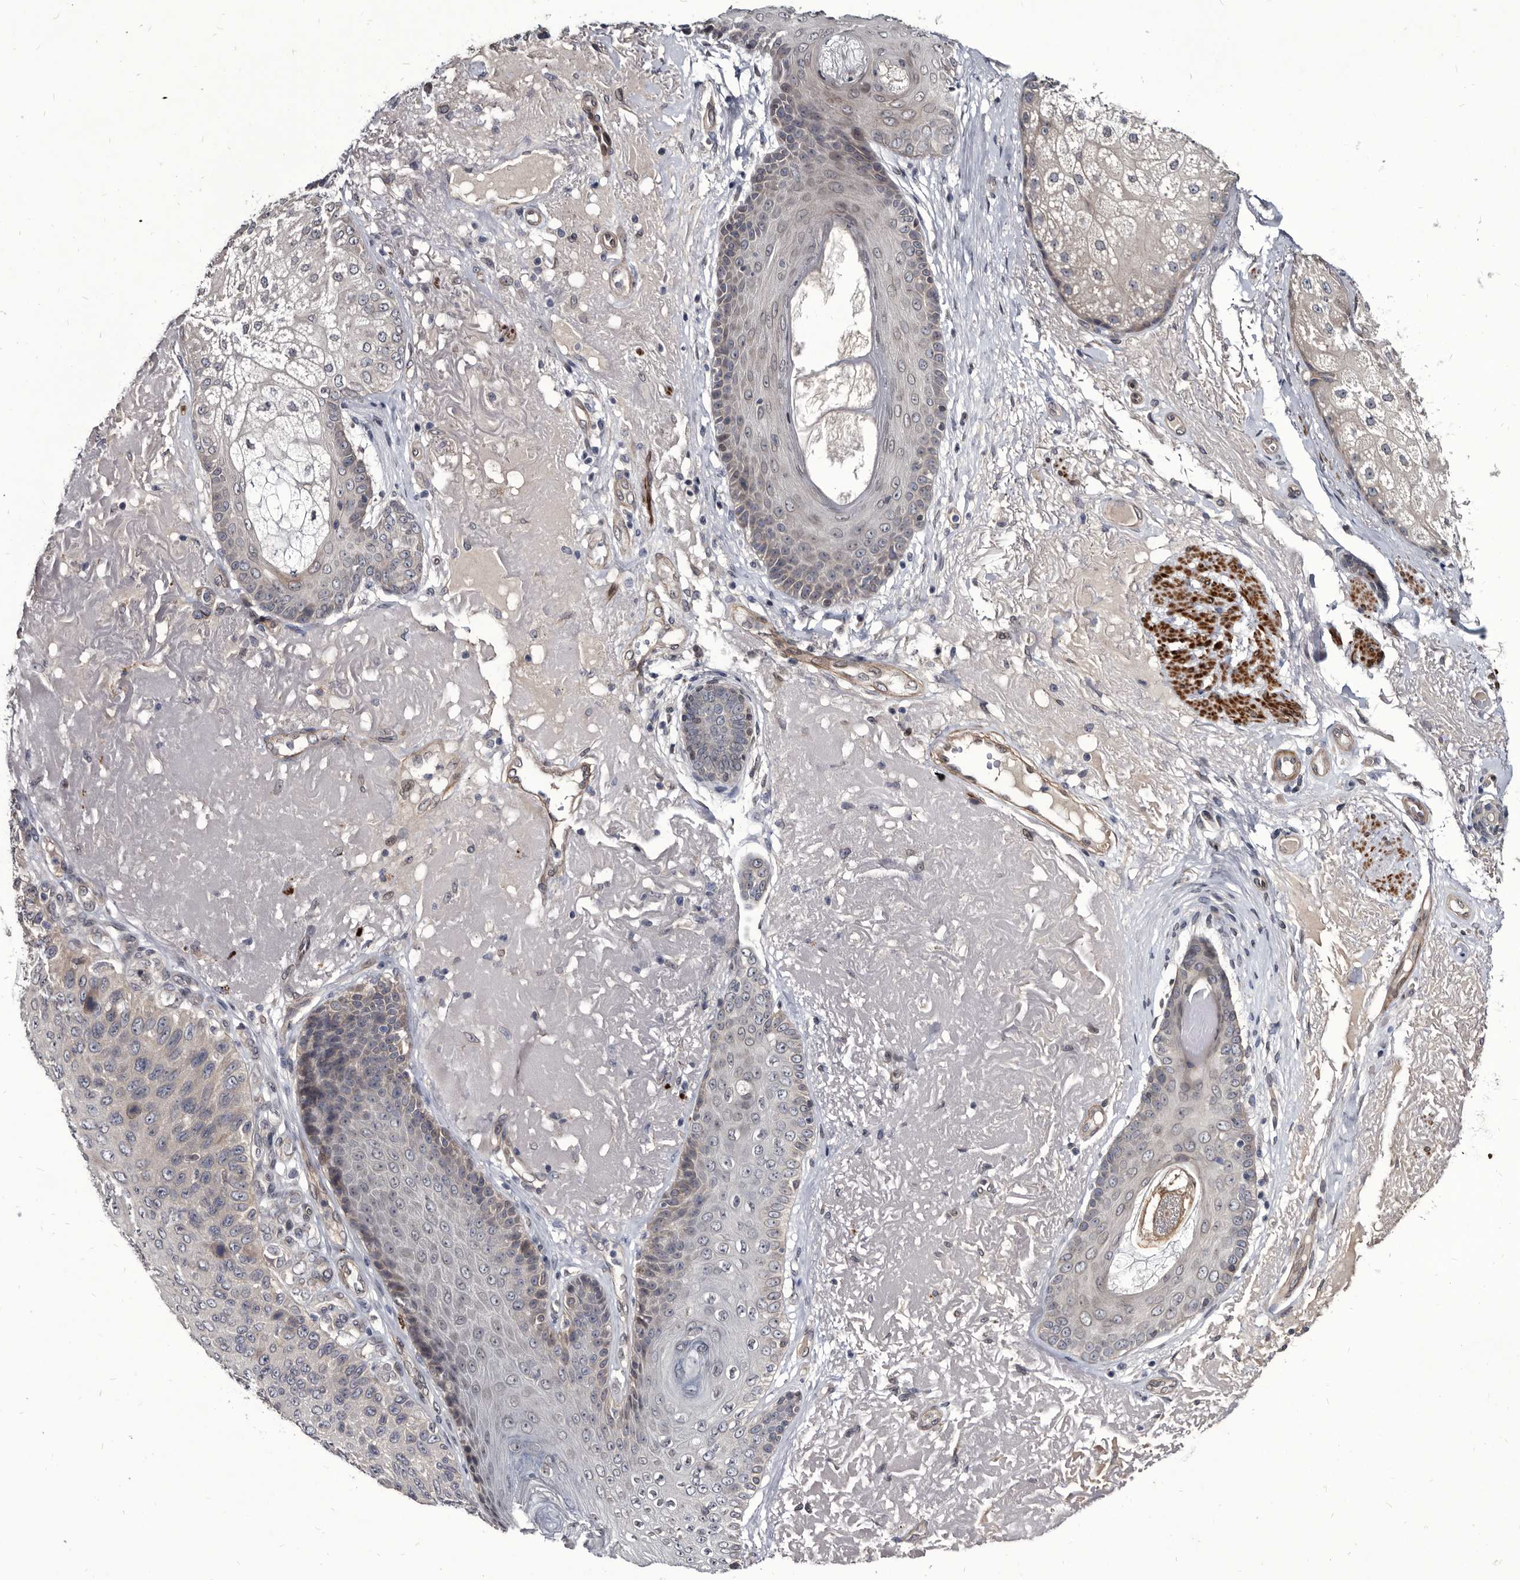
{"staining": {"intensity": "negative", "quantity": "none", "location": "none"}, "tissue": "skin cancer", "cell_type": "Tumor cells", "image_type": "cancer", "snomed": [{"axis": "morphology", "description": "Squamous cell carcinoma, NOS"}, {"axis": "topography", "description": "Skin"}], "caption": "IHC photomicrograph of skin cancer (squamous cell carcinoma) stained for a protein (brown), which reveals no expression in tumor cells.", "gene": "PROM1", "patient": {"sex": "female", "age": 88}}